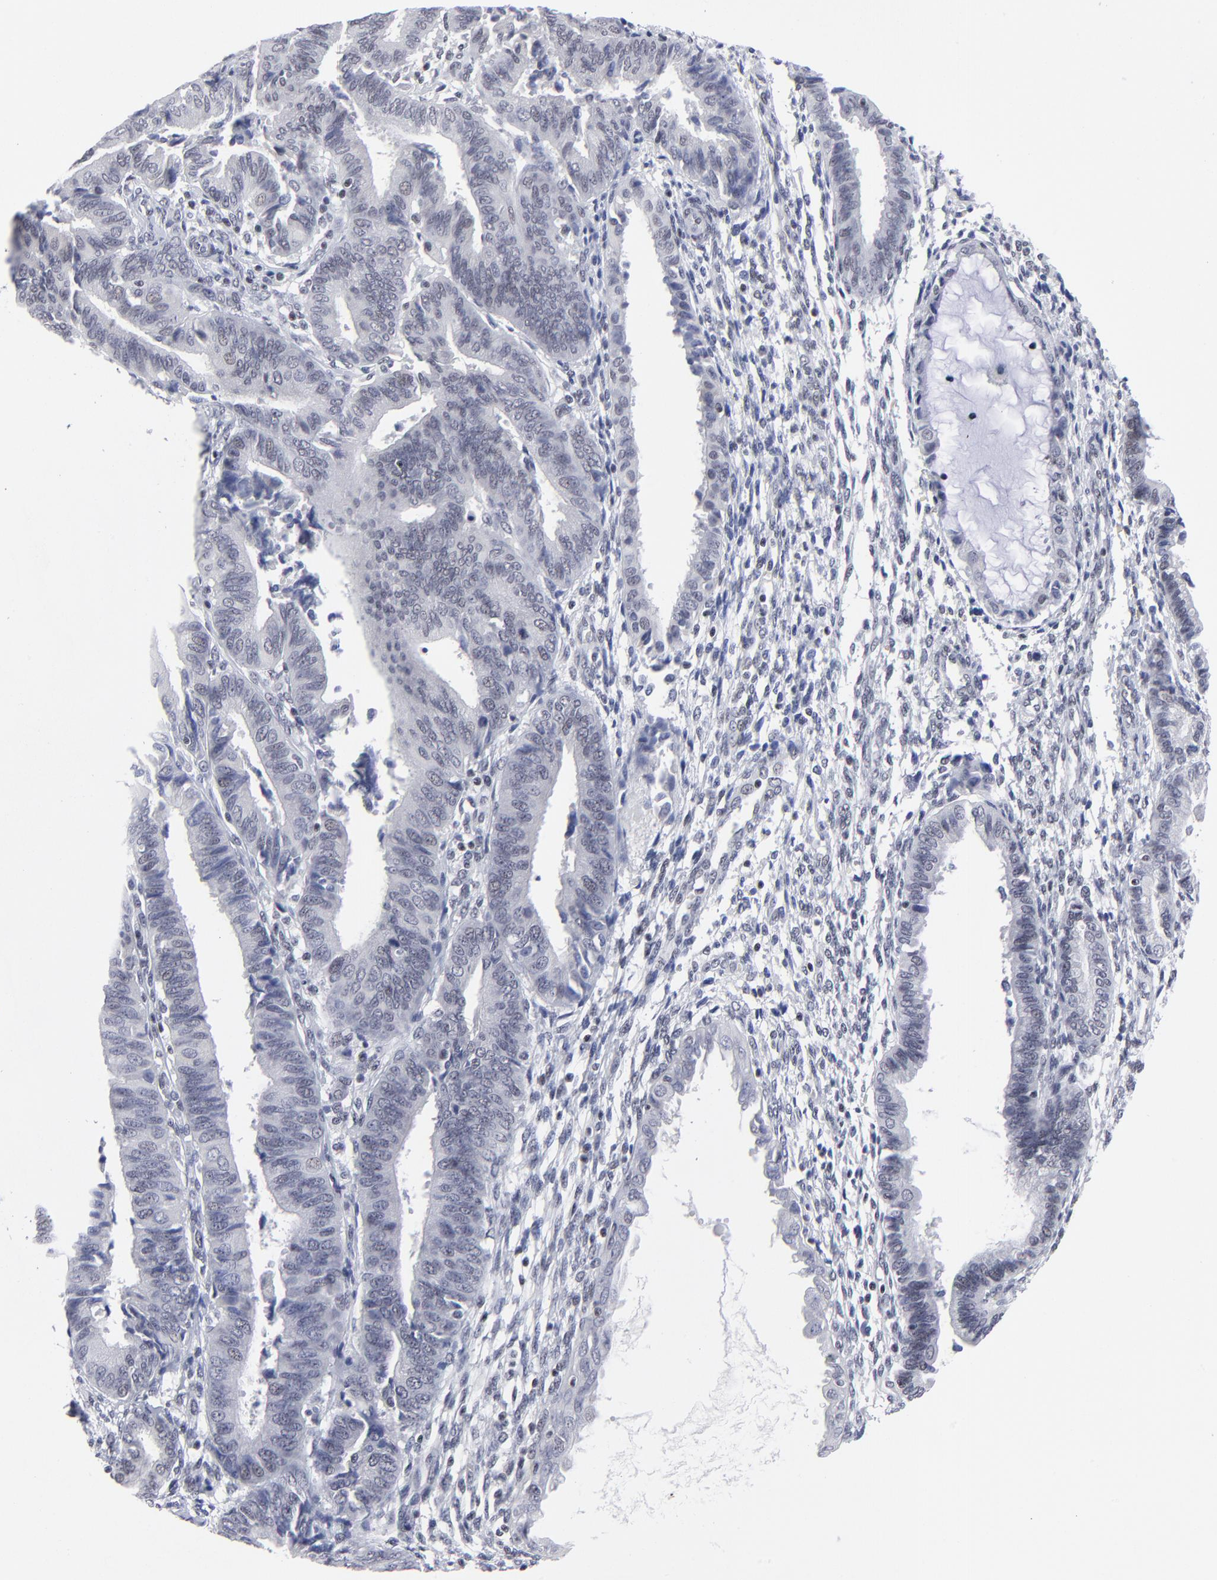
{"staining": {"intensity": "negative", "quantity": "none", "location": "none"}, "tissue": "endometrial cancer", "cell_type": "Tumor cells", "image_type": "cancer", "snomed": [{"axis": "morphology", "description": "Adenocarcinoma, NOS"}, {"axis": "topography", "description": "Endometrium"}], "caption": "There is no significant expression in tumor cells of endometrial cancer.", "gene": "SP2", "patient": {"sex": "female", "age": 63}}